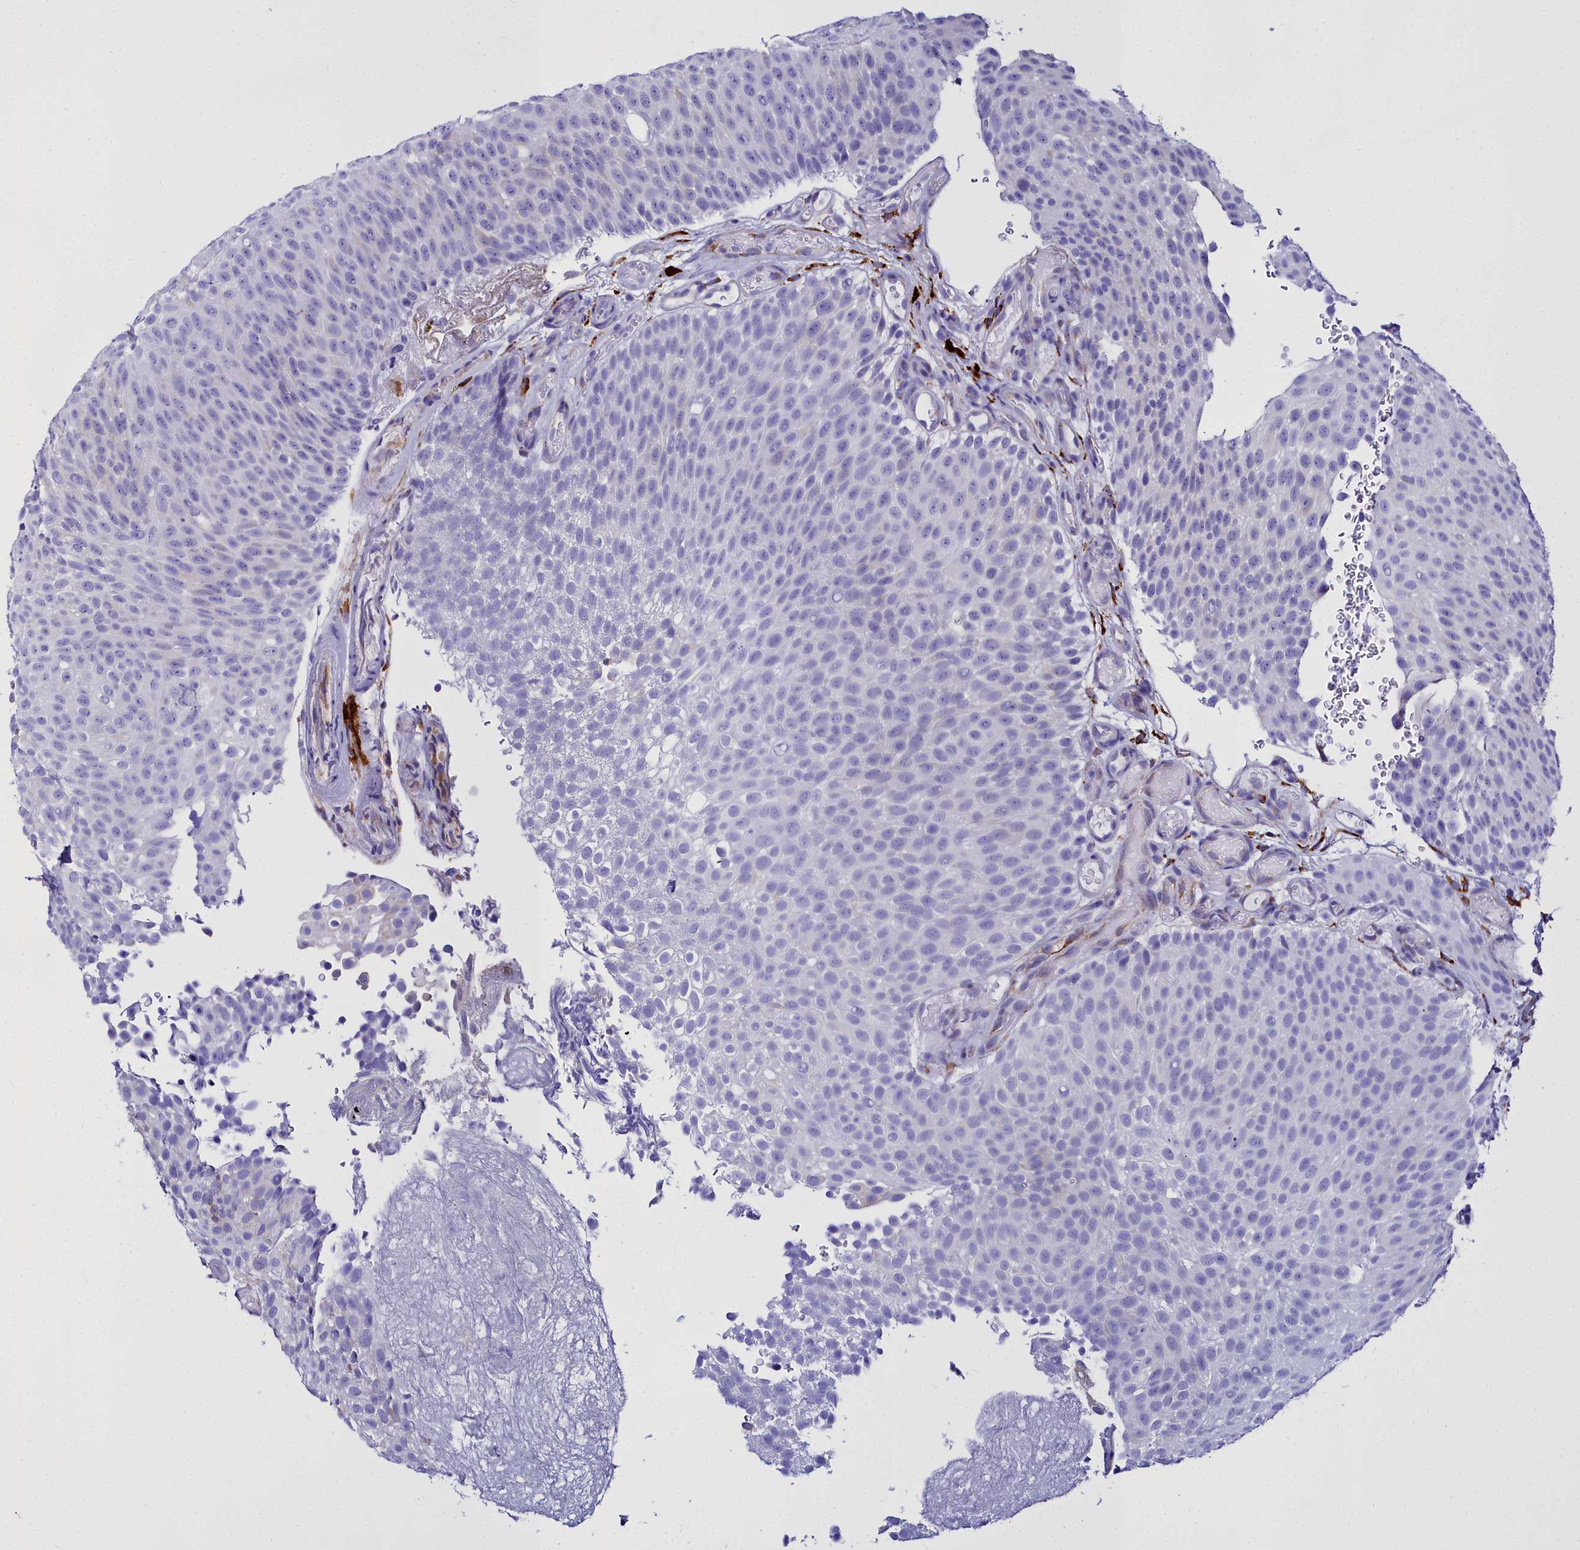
{"staining": {"intensity": "negative", "quantity": "none", "location": "none"}, "tissue": "urothelial cancer", "cell_type": "Tumor cells", "image_type": "cancer", "snomed": [{"axis": "morphology", "description": "Urothelial carcinoma, Low grade"}, {"axis": "topography", "description": "Urinary bladder"}], "caption": "A high-resolution photomicrograph shows immunohistochemistry staining of urothelial cancer, which exhibits no significant staining in tumor cells.", "gene": "TXNDC5", "patient": {"sex": "male", "age": 78}}